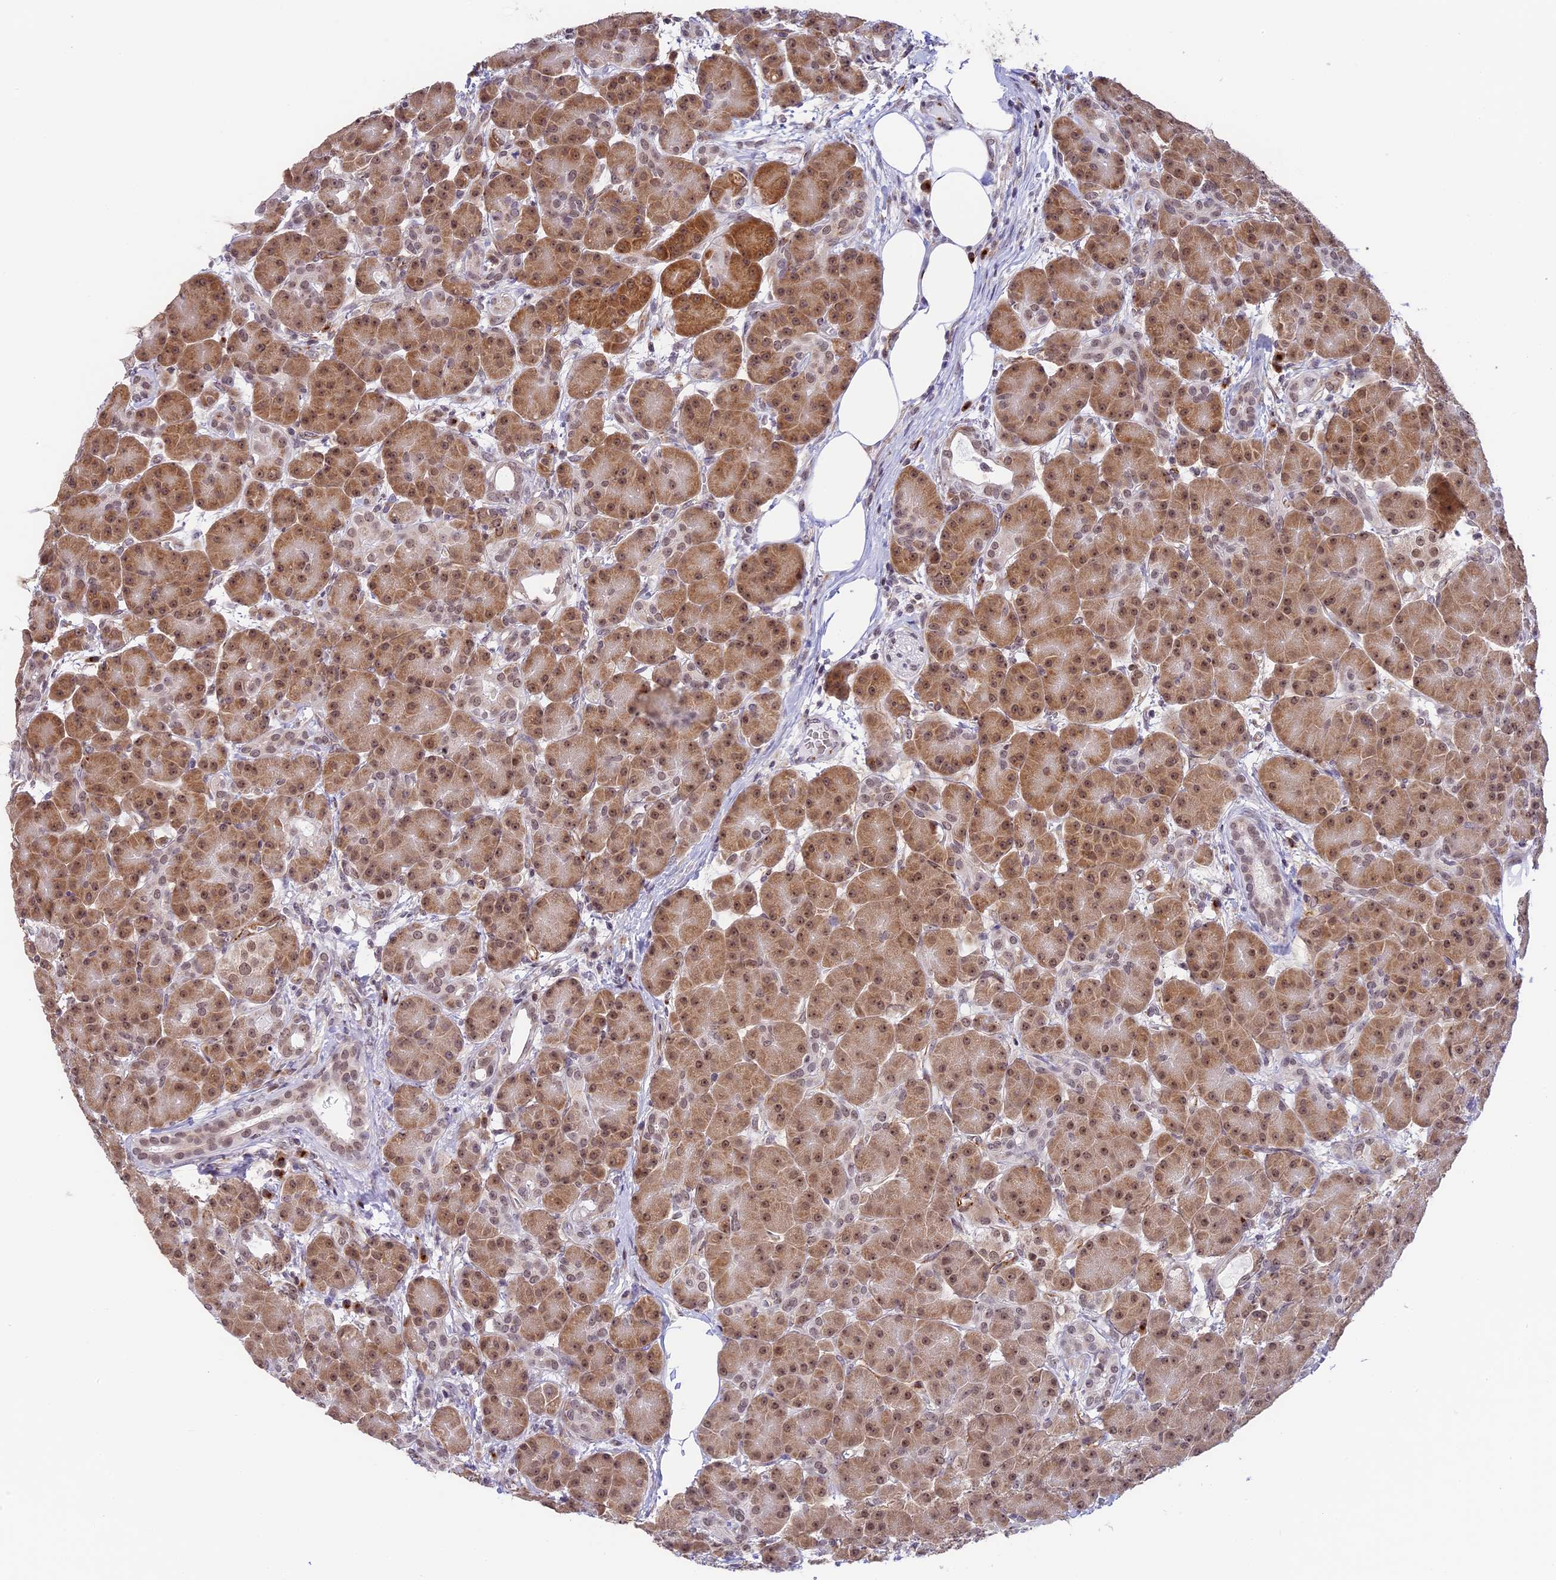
{"staining": {"intensity": "moderate", "quantity": ">75%", "location": "cytoplasmic/membranous,nuclear"}, "tissue": "pancreas", "cell_type": "Exocrine glandular cells", "image_type": "normal", "snomed": [{"axis": "morphology", "description": "Normal tissue, NOS"}, {"axis": "topography", "description": "Pancreas"}], "caption": "Protein analysis of unremarkable pancreas exhibits moderate cytoplasmic/membranous,nuclear staining in approximately >75% of exocrine glandular cells. (IHC, brightfield microscopy, high magnification).", "gene": "HEATR5B", "patient": {"sex": "male", "age": 63}}